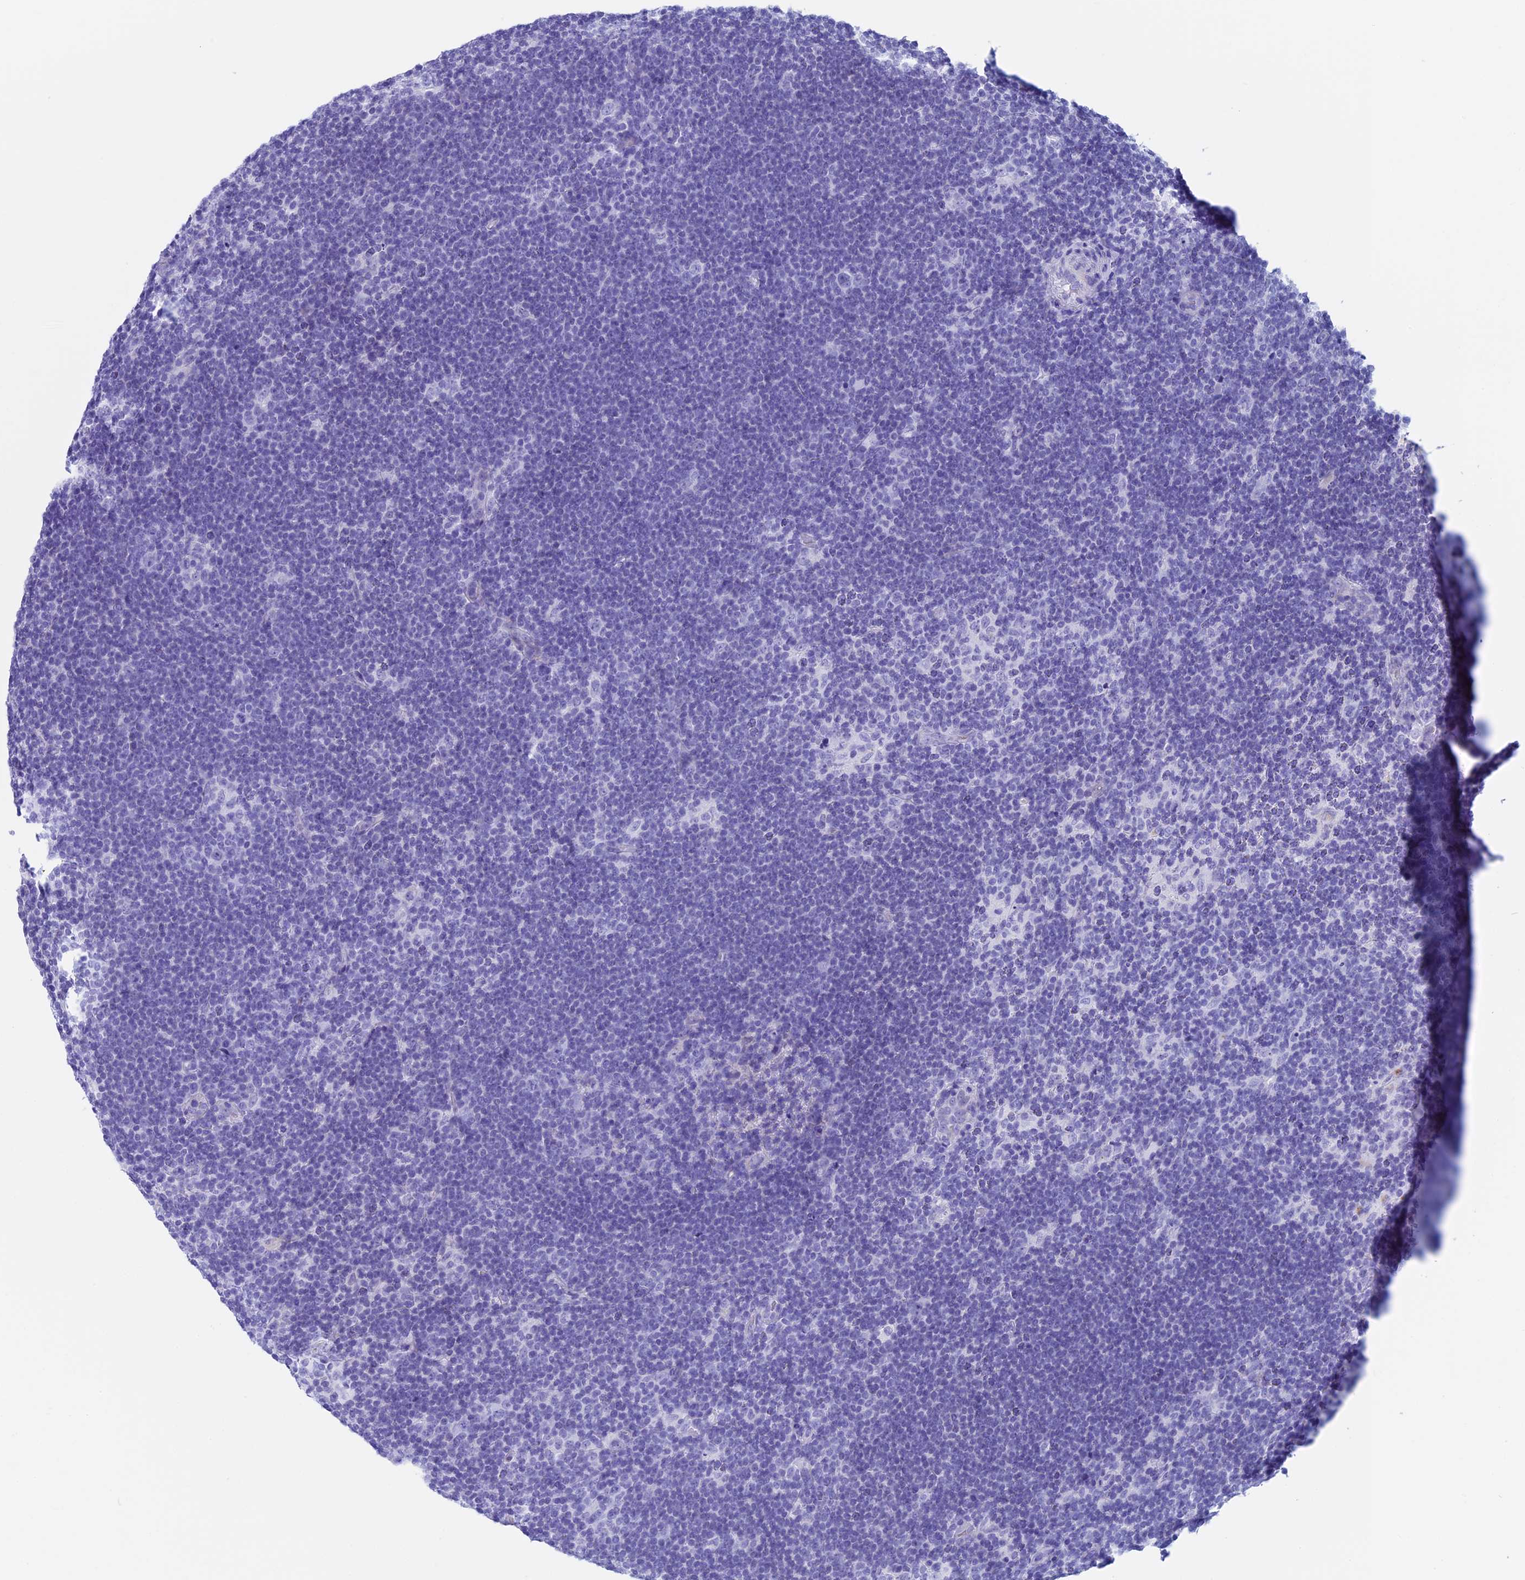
{"staining": {"intensity": "negative", "quantity": "none", "location": "none"}, "tissue": "lymphoma", "cell_type": "Tumor cells", "image_type": "cancer", "snomed": [{"axis": "morphology", "description": "Hodgkin's disease, NOS"}, {"axis": "topography", "description": "Lymph node"}], "caption": "Histopathology image shows no protein staining in tumor cells of Hodgkin's disease tissue.", "gene": "FAM169A", "patient": {"sex": "female", "age": 57}}